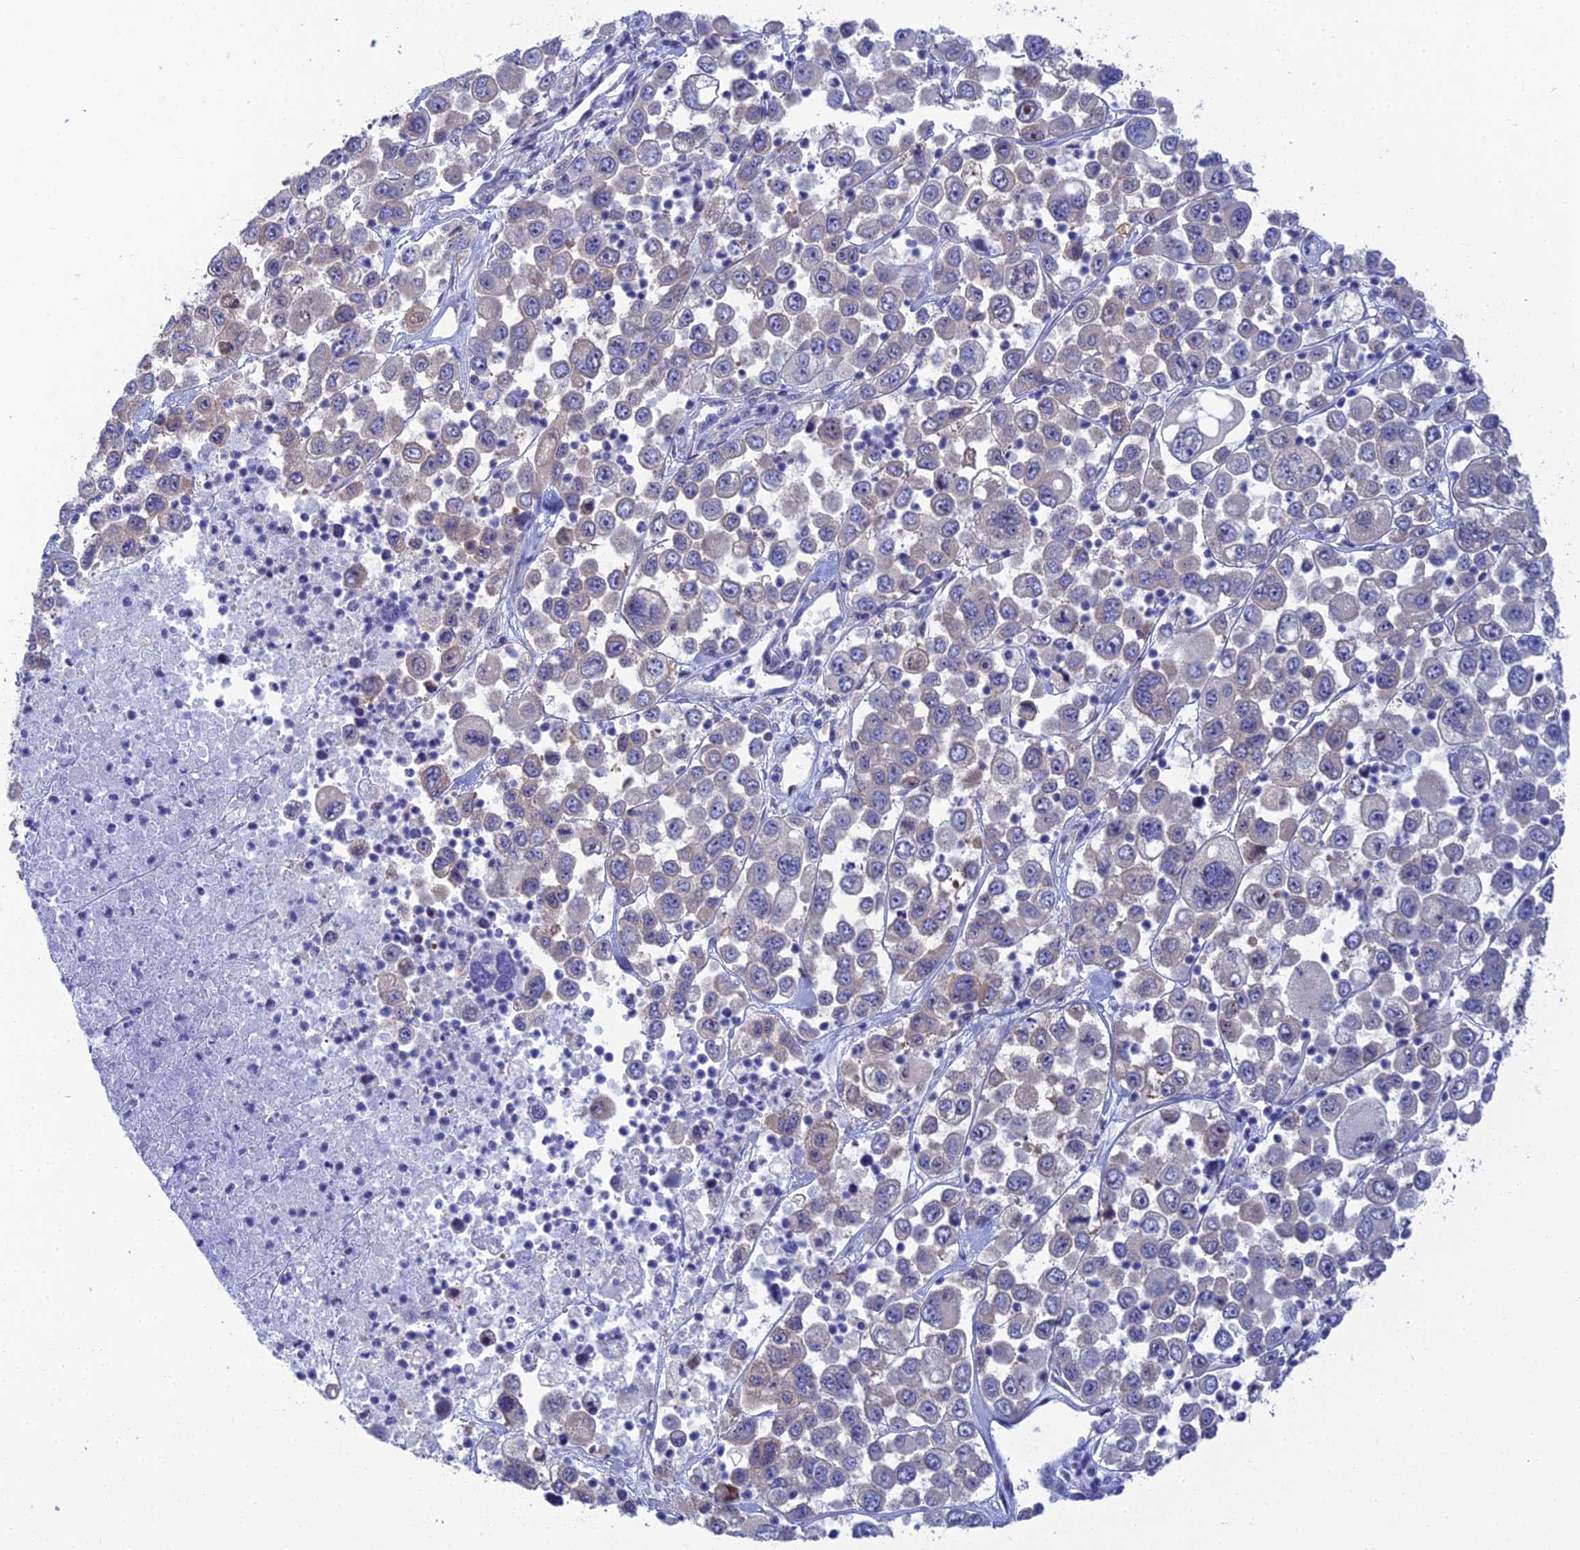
{"staining": {"intensity": "negative", "quantity": "none", "location": "none"}, "tissue": "melanoma", "cell_type": "Tumor cells", "image_type": "cancer", "snomed": [{"axis": "morphology", "description": "Malignant melanoma, Metastatic site"}, {"axis": "topography", "description": "Lymph node"}], "caption": "IHC image of melanoma stained for a protein (brown), which exhibits no staining in tumor cells. (Immunohistochemistry, brightfield microscopy, high magnification).", "gene": "DNPEP", "patient": {"sex": "female", "age": 54}}